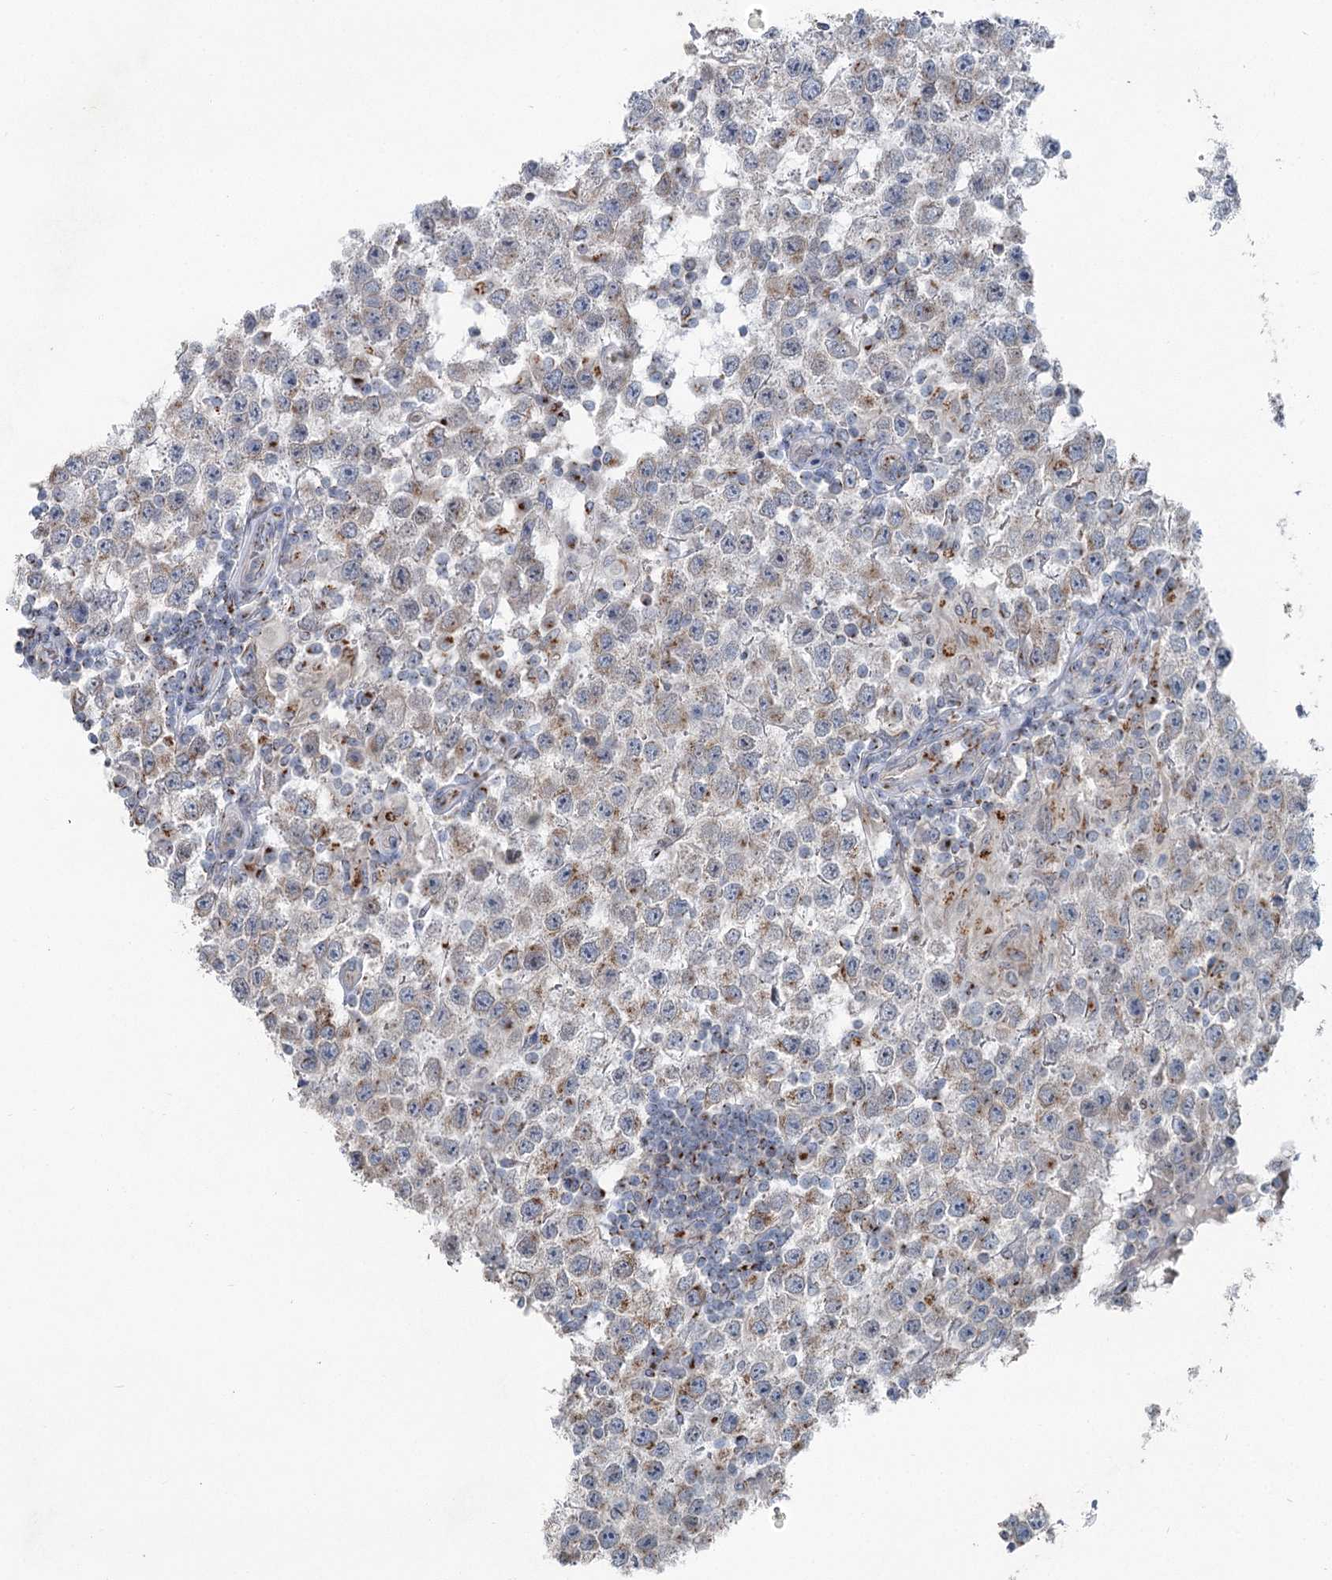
{"staining": {"intensity": "moderate", "quantity": ">75%", "location": "cytoplasmic/membranous"}, "tissue": "testis cancer", "cell_type": "Tumor cells", "image_type": "cancer", "snomed": [{"axis": "morphology", "description": "Normal tissue, NOS"}, {"axis": "morphology", "description": "Urothelial carcinoma, High grade"}, {"axis": "morphology", "description": "Seminoma, NOS"}, {"axis": "morphology", "description": "Carcinoma, Embryonal, NOS"}, {"axis": "topography", "description": "Urinary bladder"}, {"axis": "topography", "description": "Testis"}], "caption": "The photomicrograph displays a brown stain indicating the presence of a protein in the cytoplasmic/membranous of tumor cells in seminoma (testis). (Brightfield microscopy of DAB IHC at high magnification).", "gene": "ITIH5", "patient": {"sex": "male", "age": 41}}